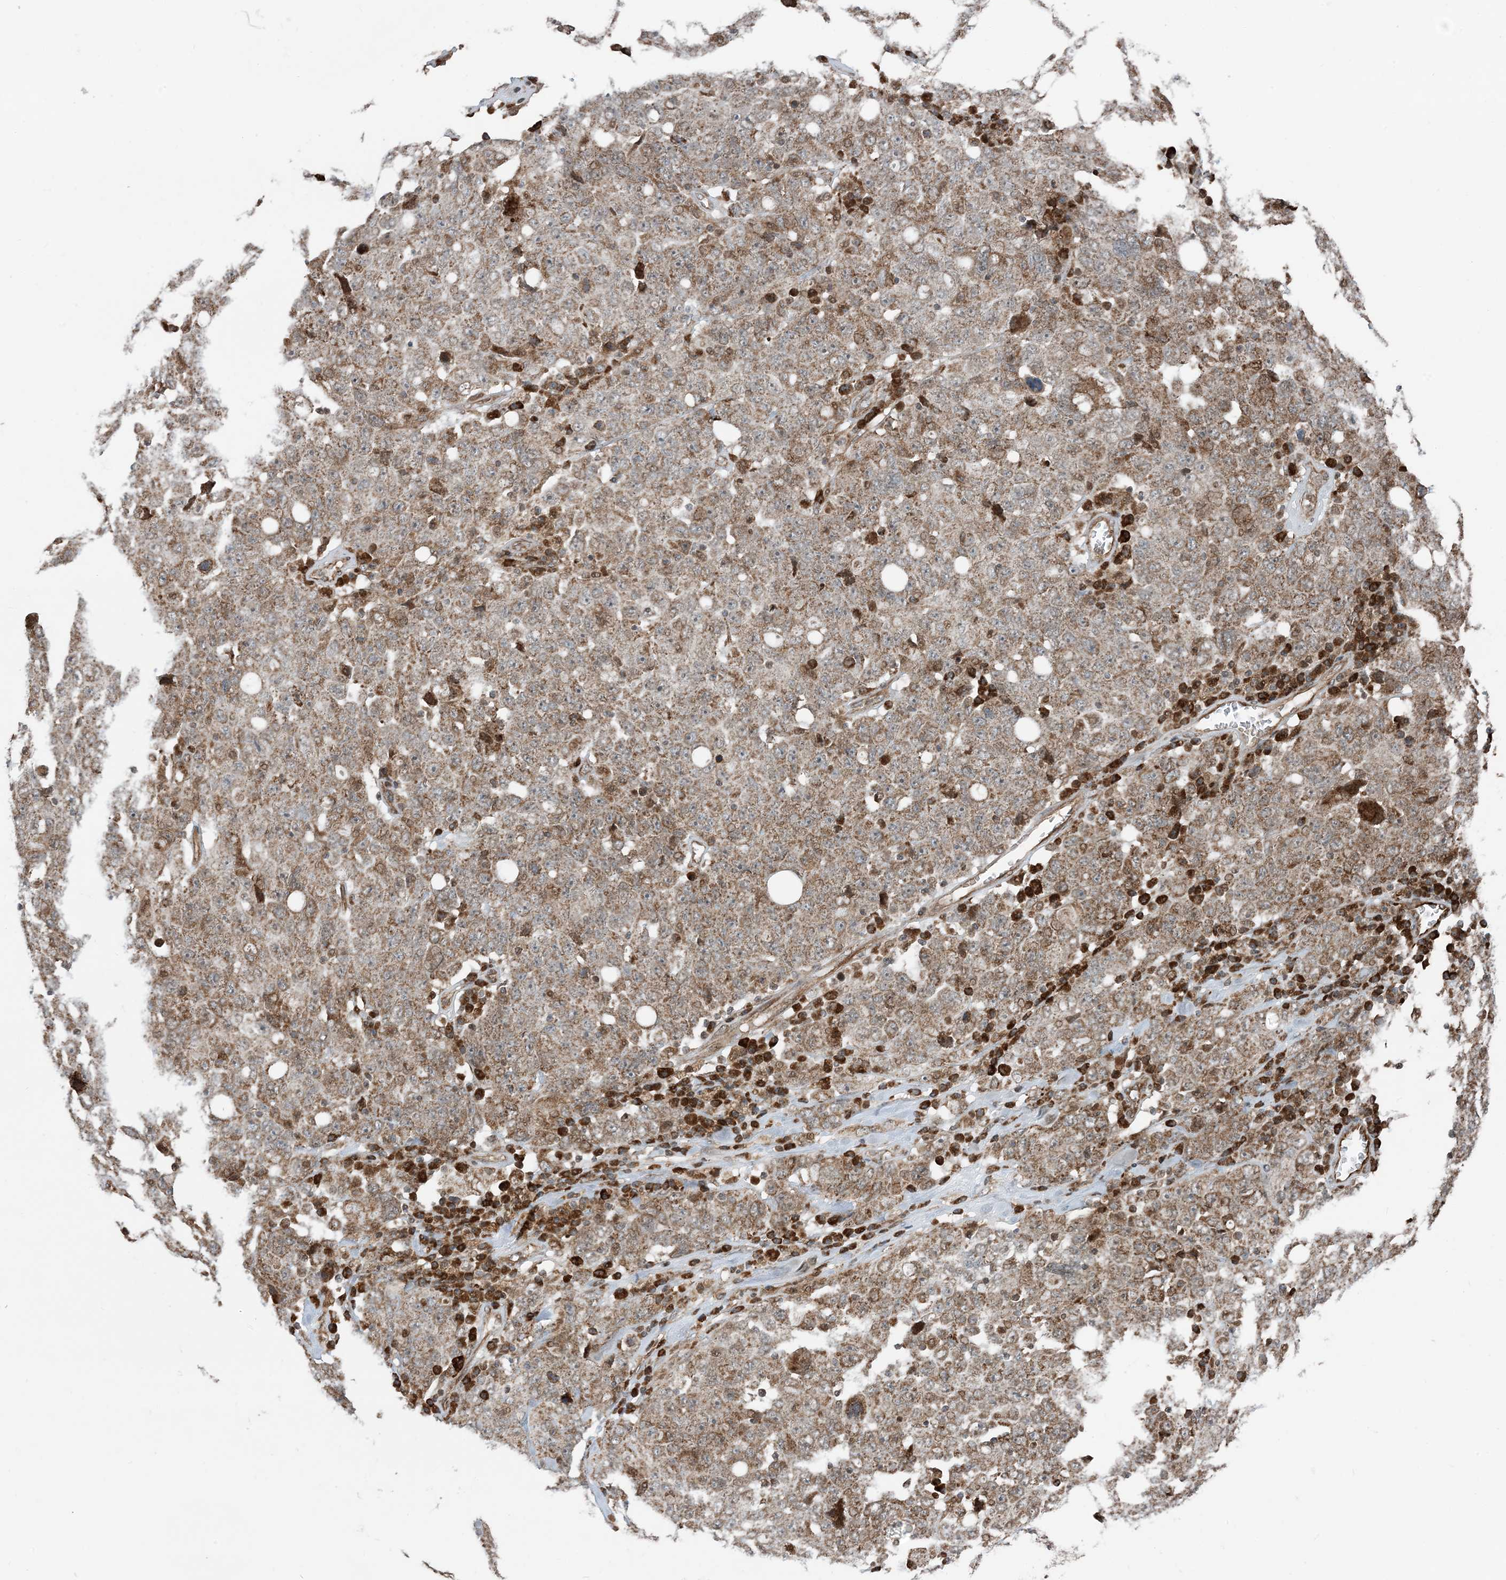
{"staining": {"intensity": "weak", "quantity": ">75%", "location": "cytoplasmic/membranous"}, "tissue": "ovarian cancer", "cell_type": "Tumor cells", "image_type": "cancer", "snomed": [{"axis": "morphology", "description": "Carcinoma, endometroid"}, {"axis": "topography", "description": "Ovary"}], "caption": "Protein staining of ovarian cancer tissue demonstrates weak cytoplasmic/membranous expression in approximately >75% of tumor cells.", "gene": "EDEM2", "patient": {"sex": "female", "age": 62}}